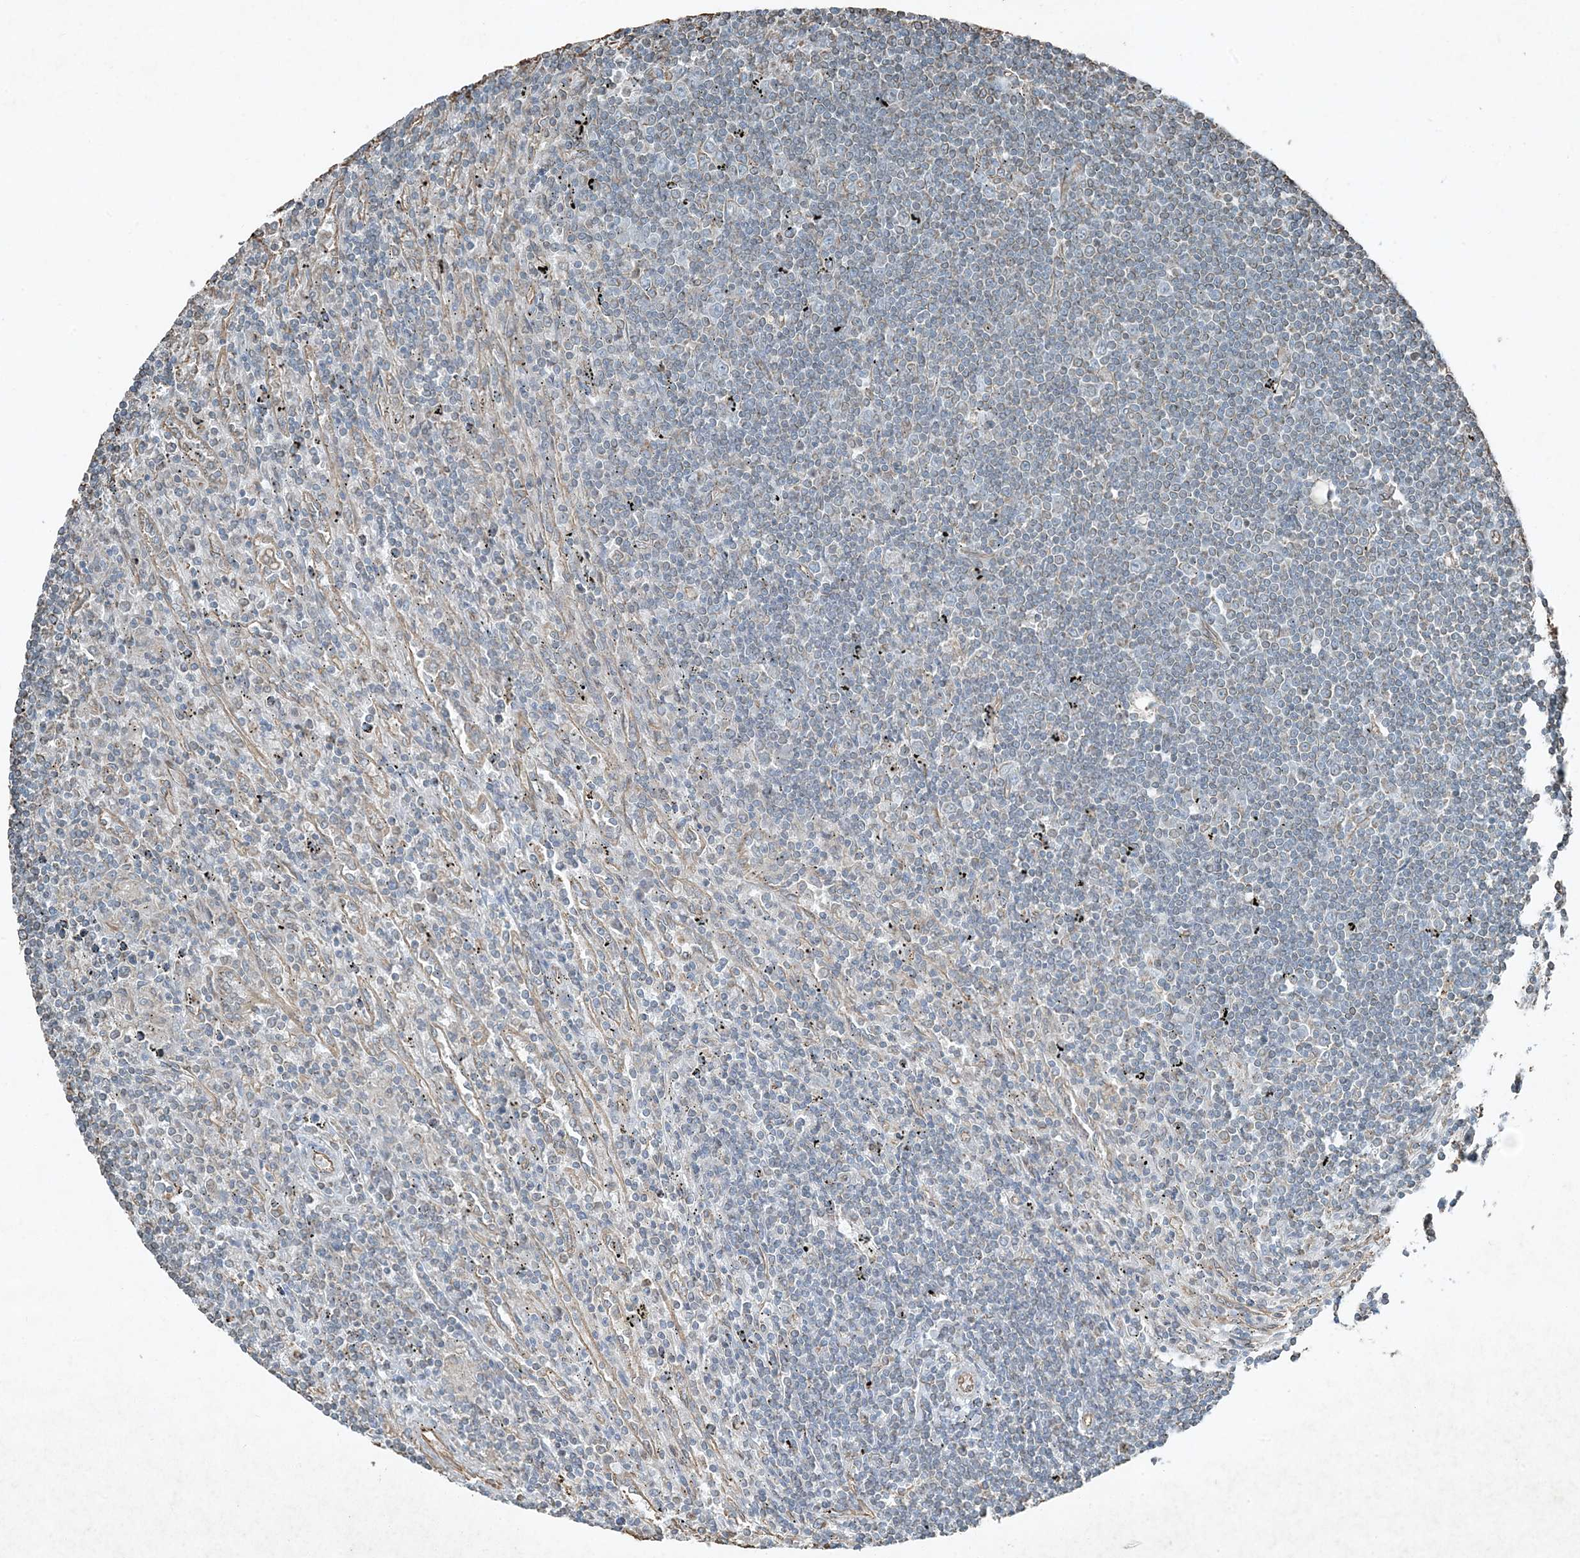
{"staining": {"intensity": "negative", "quantity": "none", "location": "none"}, "tissue": "lymphoma", "cell_type": "Tumor cells", "image_type": "cancer", "snomed": [{"axis": "morphology", "description": "Malignant lymphoma, non-Hodgkin's type, Low grade"}, {"axis": "topography", "description": "Spleen"}], "caption": "This image is of lymphoma stained with IHC to label a protein in brown with the nuclei are counter-stained blue. There is no positivity in tumor cells.", "gene": "RYK", "patient": {"sex": "male", "age": 76}}